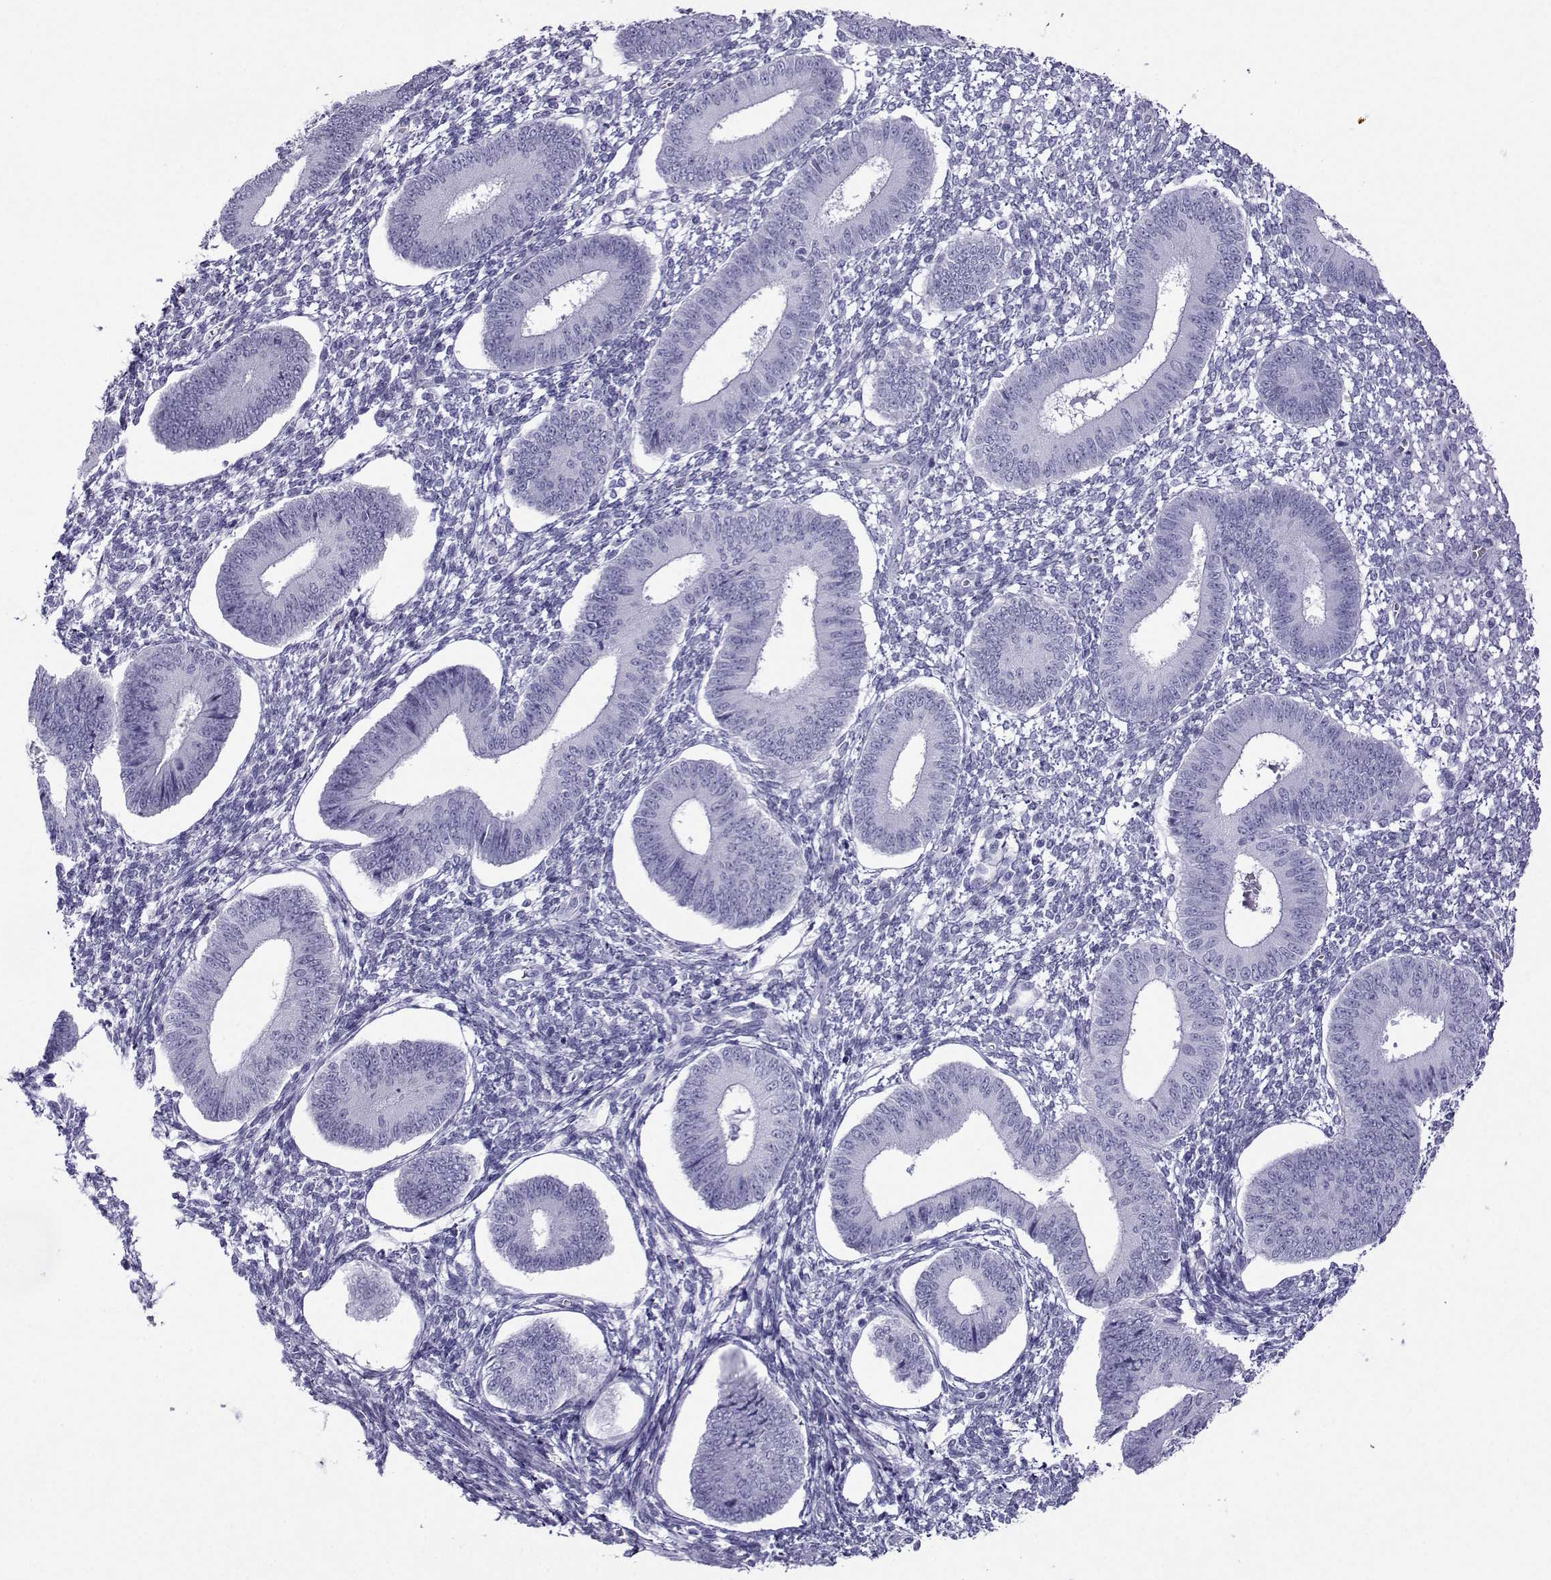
{"staining": {"intensity": "negative", "quantity": "none", "location": "none"}, "tissue": "endometrium", "cell_type": "Cells in endometrial stroma", "image_type": "normal", "snomed": [{"axis": "morphology", "description": "Normal tissue, NOS"}, {"axis": "topography", "description": "Endometrium"}], "caption": "The micrograph displays no staining of cells in endometrial stroma in unremarkable endometrium.", "gene": "CRYBB1", "patient": {"sex": "female", "age": 42}}